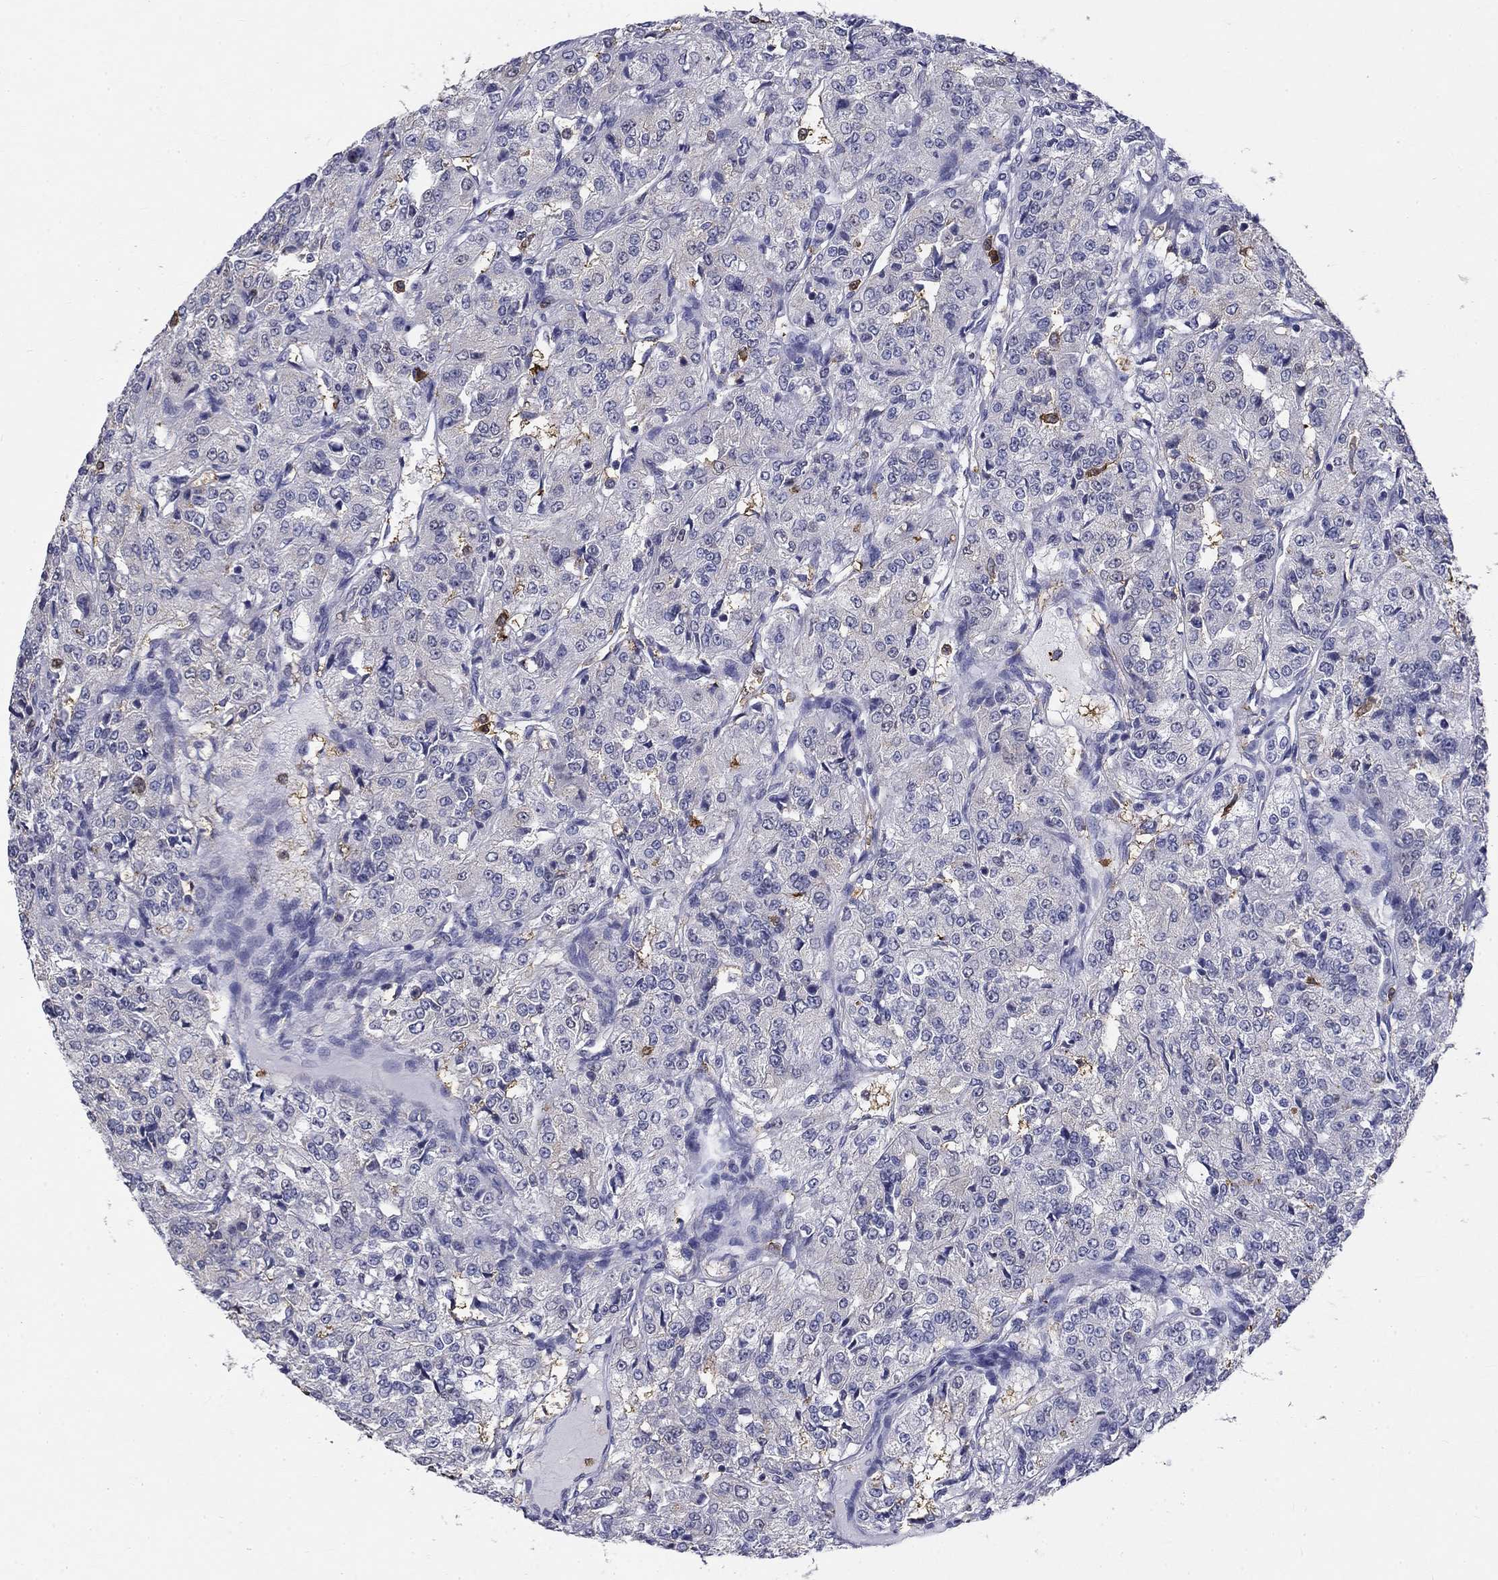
{"staining": {"intensity": "negative", "quantity": "none", "location": "none"}, "tissue": "renal cancer", "cell_type": "Tumor cells", "image_type": "cancer", "snomed": [{"axis": "morphology", "description": "Adenocarcinoma, NOS"}, {"axis": "topography", "description": "Kidney"}], "caption": "Immunohistochemistry micrograph of neoplastic tissue: human renal cancer (adenocarcinoma) stained with DAB (3,3'-diaminobenzidine) demonstrates no significant protein positivity in tumor cells.", "gene": "IGSF8", "patient": {"sex": "female", "age": 63}}